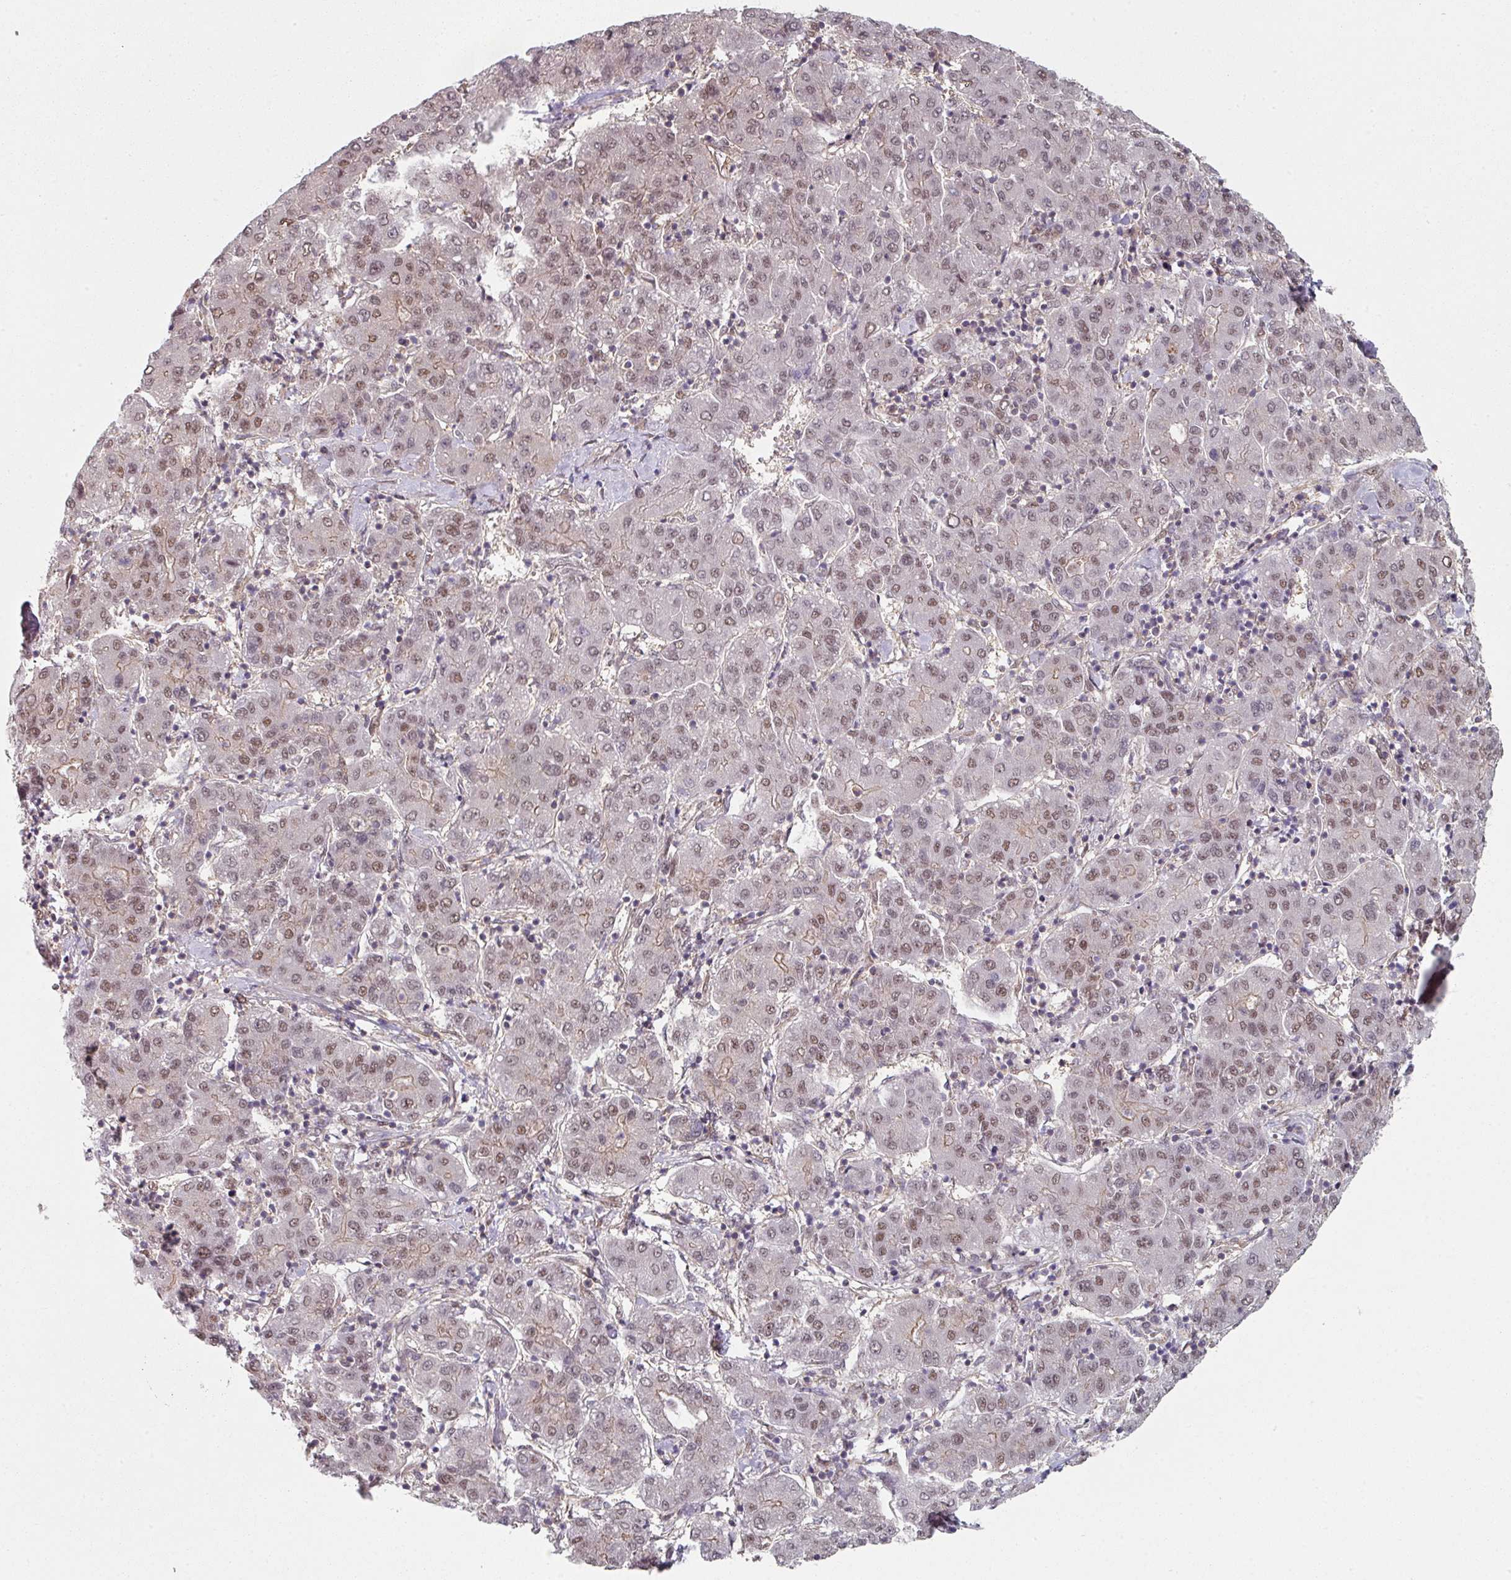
{"staining": {"intensity": "weak", "quantity": ">75%", "location": "nuclear"}, "tissue": "liver cancer", "cell_type": "Tumor cells", "image_type": "cancer", "snomed": [{"axis": "morphology", "description": "Carcinoma, Hepatocellular, NOS"}, {"axis": "topography", "description": "Liver"}], "caption": "This micrograph exhibits immunohistochemistry staining of liver hepatocellular carcinoma, with low weak nuclear staining in approximately >75% of tumor cells.", "gene": "PSME3IP1", "patient": {"sex": "male", "age": 65}}